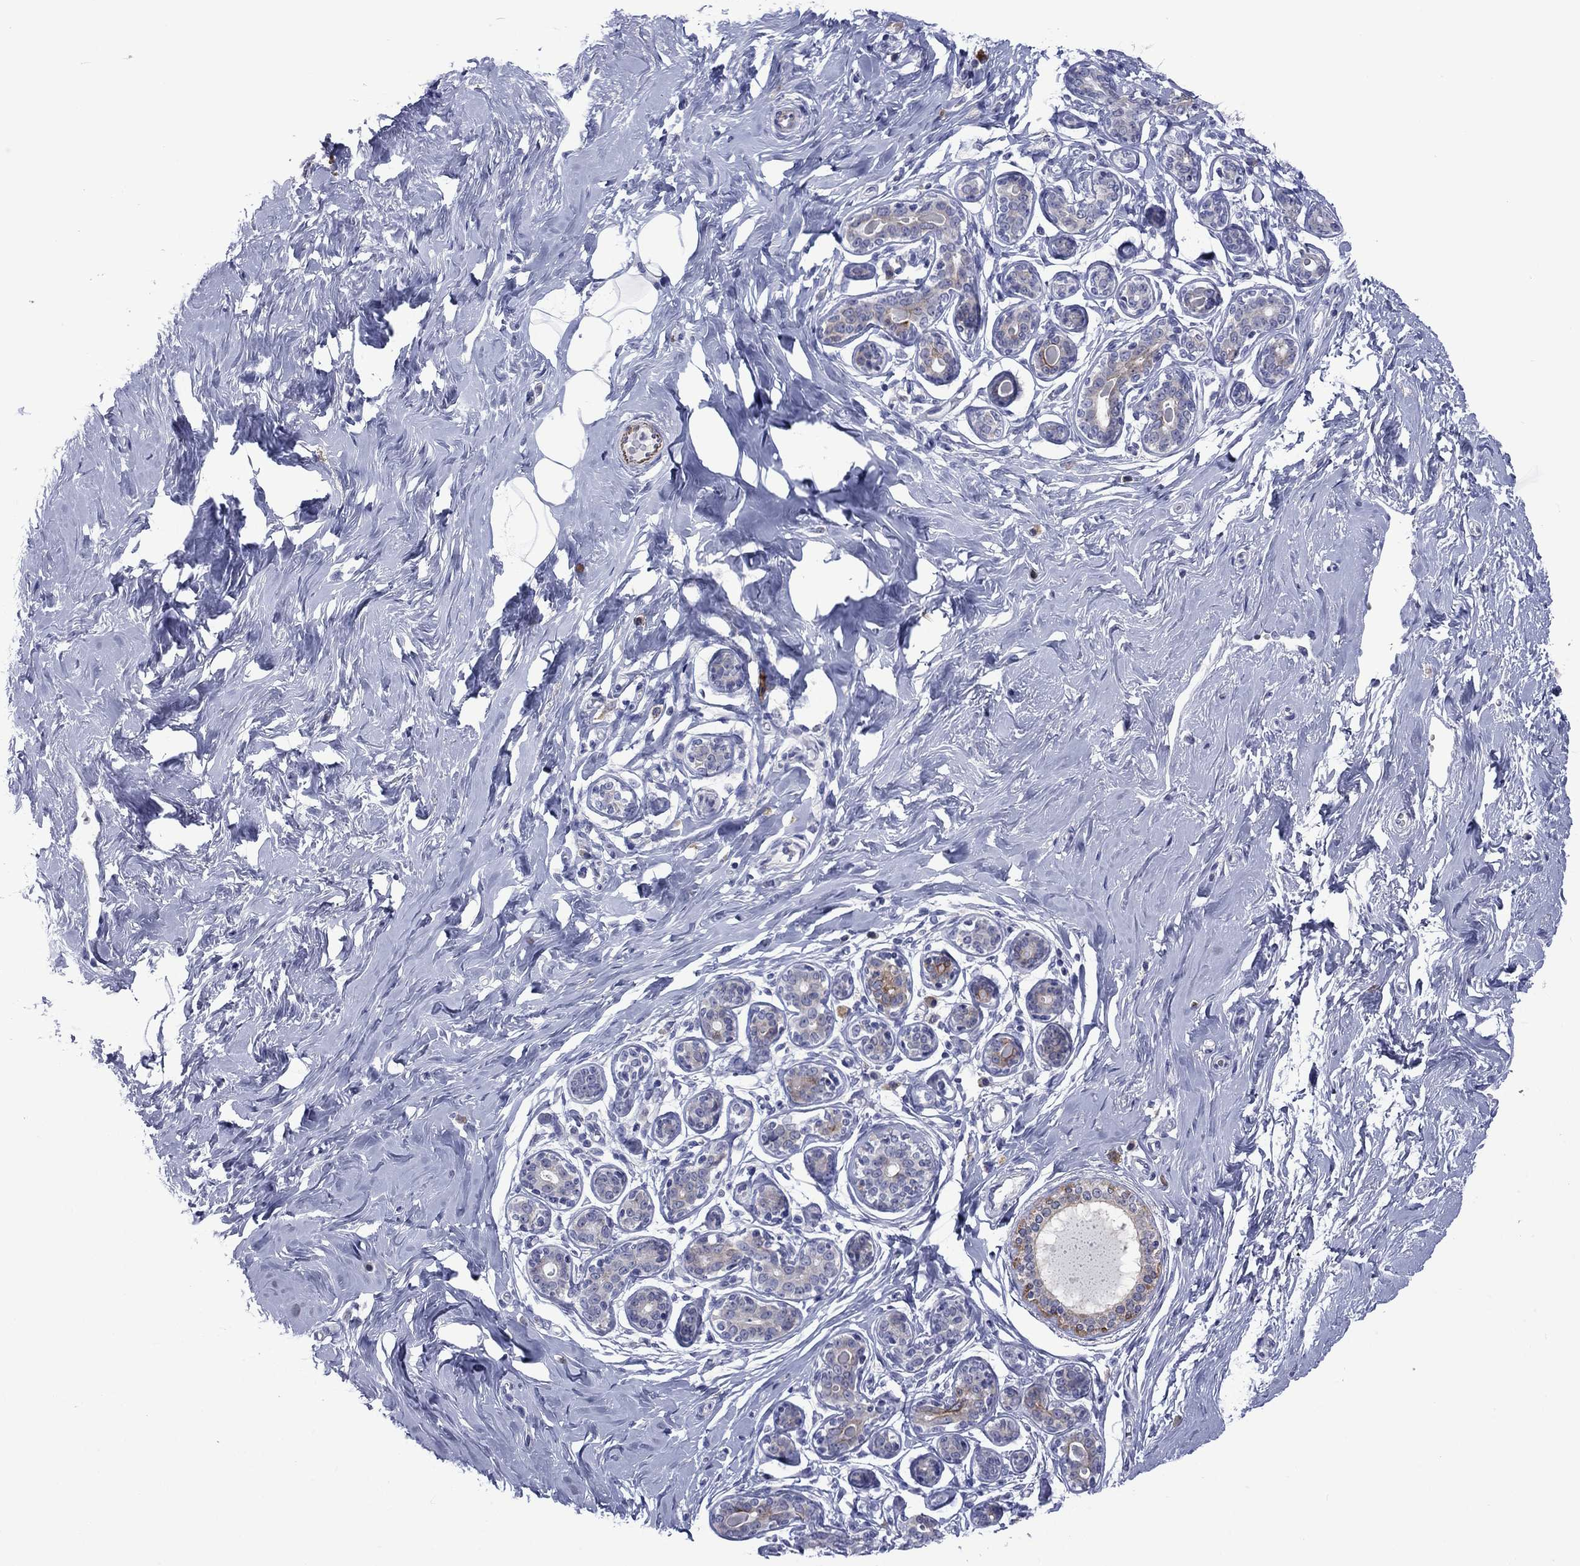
{"staining": {"intensity": "negative", "quantity": "none", "location": "none"}, "tissue": "breast", "cell_type": "Adipocytes", "image_type": "normal", "snomed": [{"axis": "morphology", "description": "Normal tissue, NOS"}, {"axis": "topography", "description": "Skin"}, {"axis": "topography", "description": "Breast"}], "caption": "Adipocytes are negative for brown protein staining in normal breast. (DAB immunohistochemistry visualized using brightfield microscopy, high magnification).", "gene": "TMPRSS11A", "patient": {"sex": "female", "age": 43}}